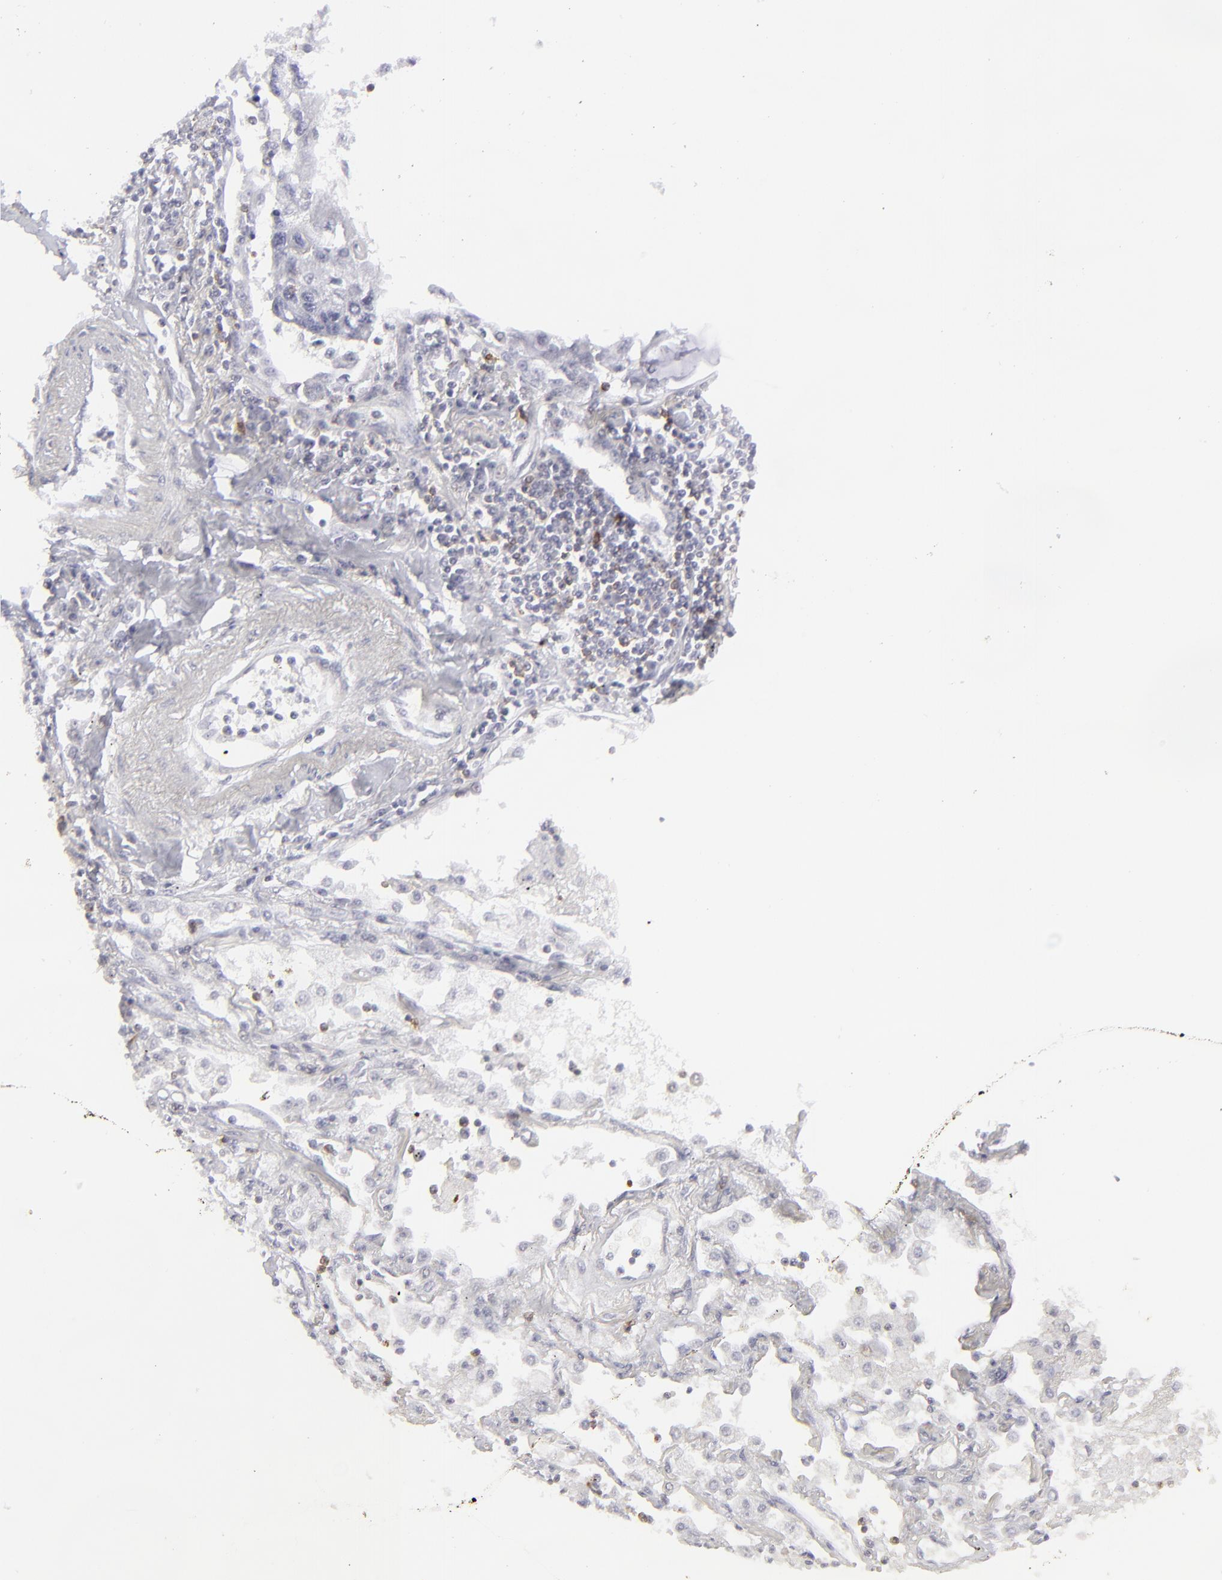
{"staining": {"intensity": "negative", "quantity": "none", "location": "none"}, "tissue": "lung cancer", "cell_type": "Tumor cells", "image_type": "cancer", "snomed": [{"axis": "morphology", "description": "Squamous cell carcinoma, NOS"}, {"axis": "topography", "description": "Lung"}], "caption": "There is no significant expression in tumor cells of lung cancer (squamous cell carcinoma).", "gene": "CD7", "patient": {"sex": "male", "age": 75}}